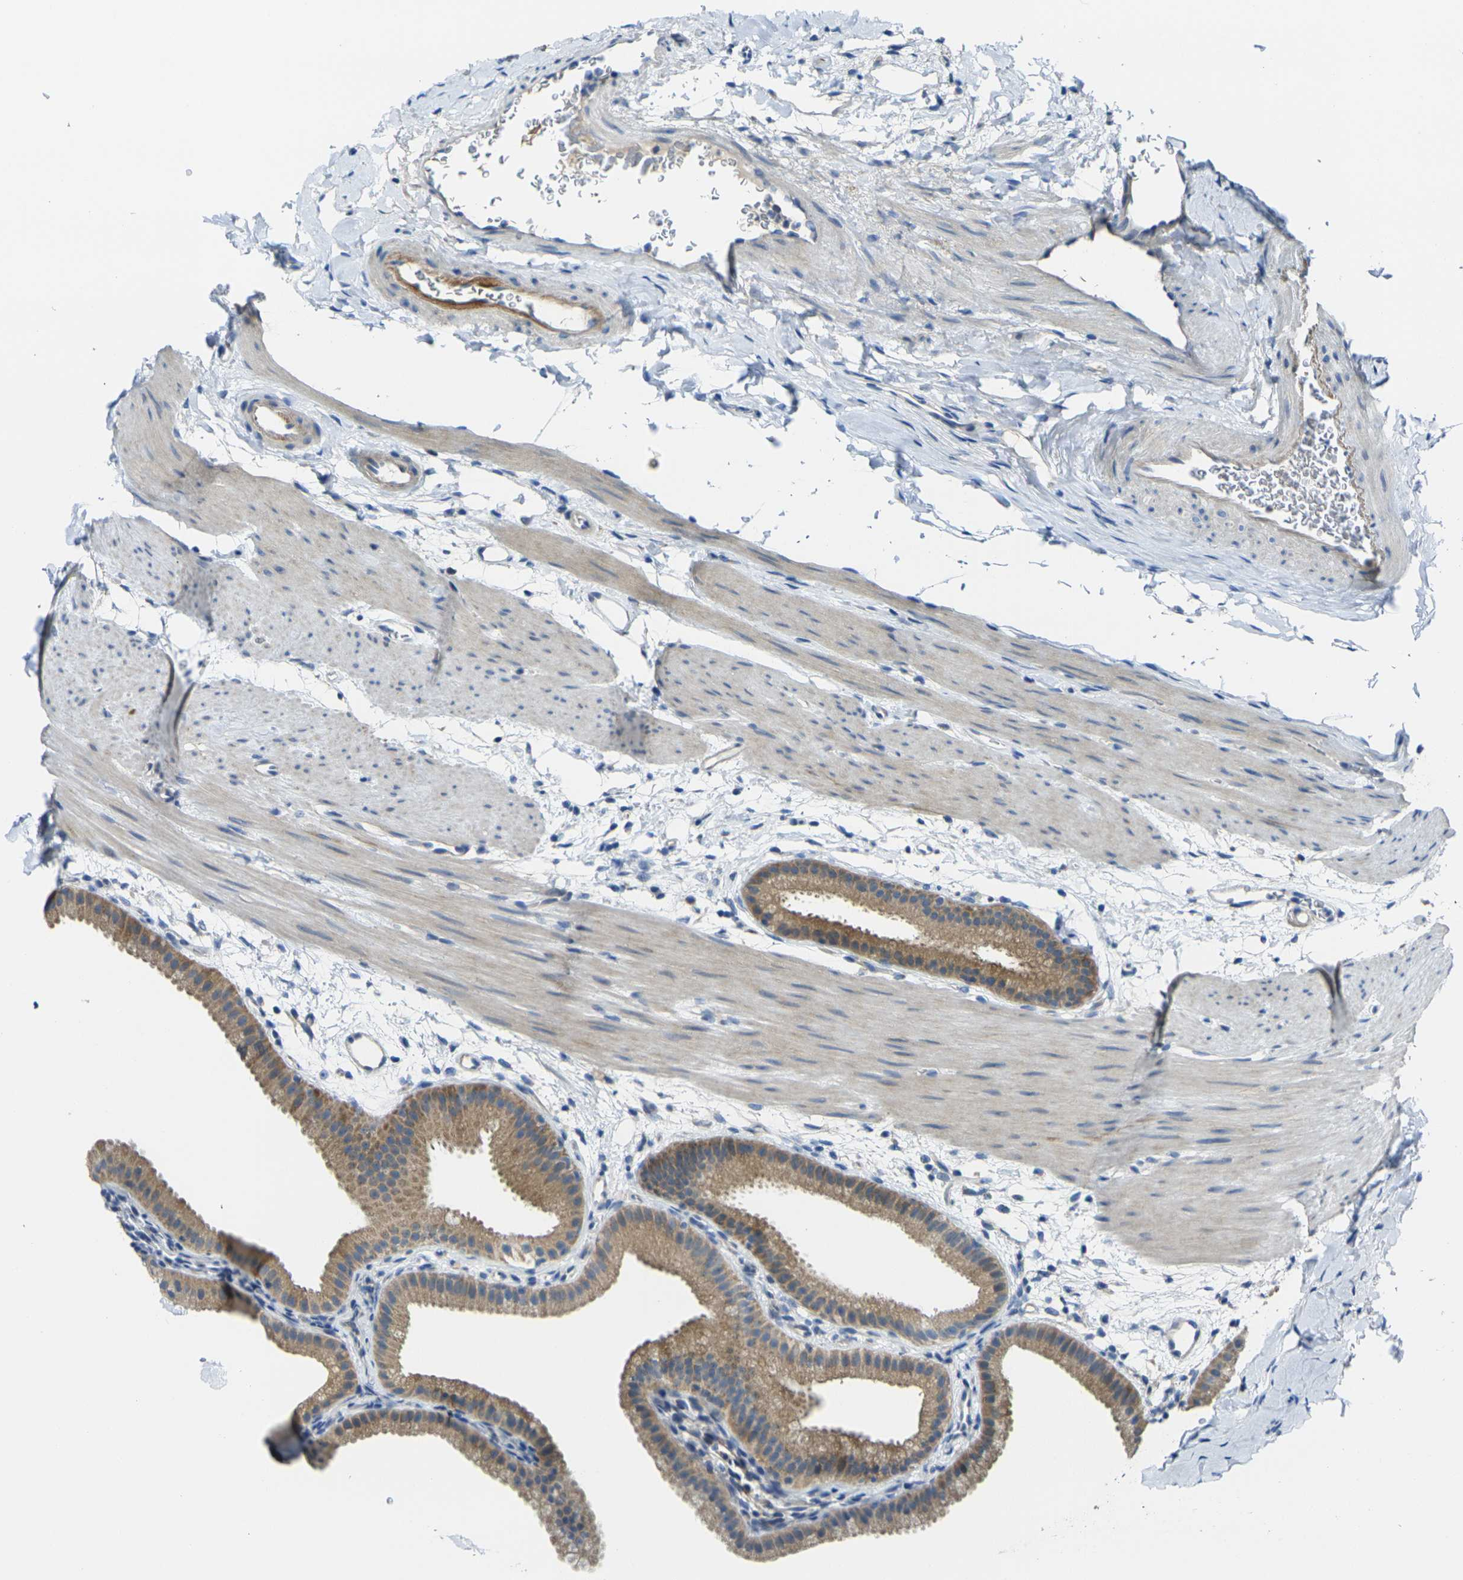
{"staining": {"intensity": "moderate", "quantity": ">75%", "location": "cytoplasmic/membranous"}, "tissue": "gallbladder", "cell_type": "Glandular cells", "image_type": "normal", "snomed": [{"axis": "morphology", "description": "Normal tissue, NOS"}, {"axis": "topography", "description": "Gallbladder"}], "caption": "A brown stain labels moderate cytoplasmic/membranous expression of a protein in glandular cells of benign human gallbladder. The staining was performed using DAB, with brown indicating positive protein expression. Nuclei are stained blue with hematoxylin.", "gene": "GNA12", "patient": {"sex": "female", "age": 64}}